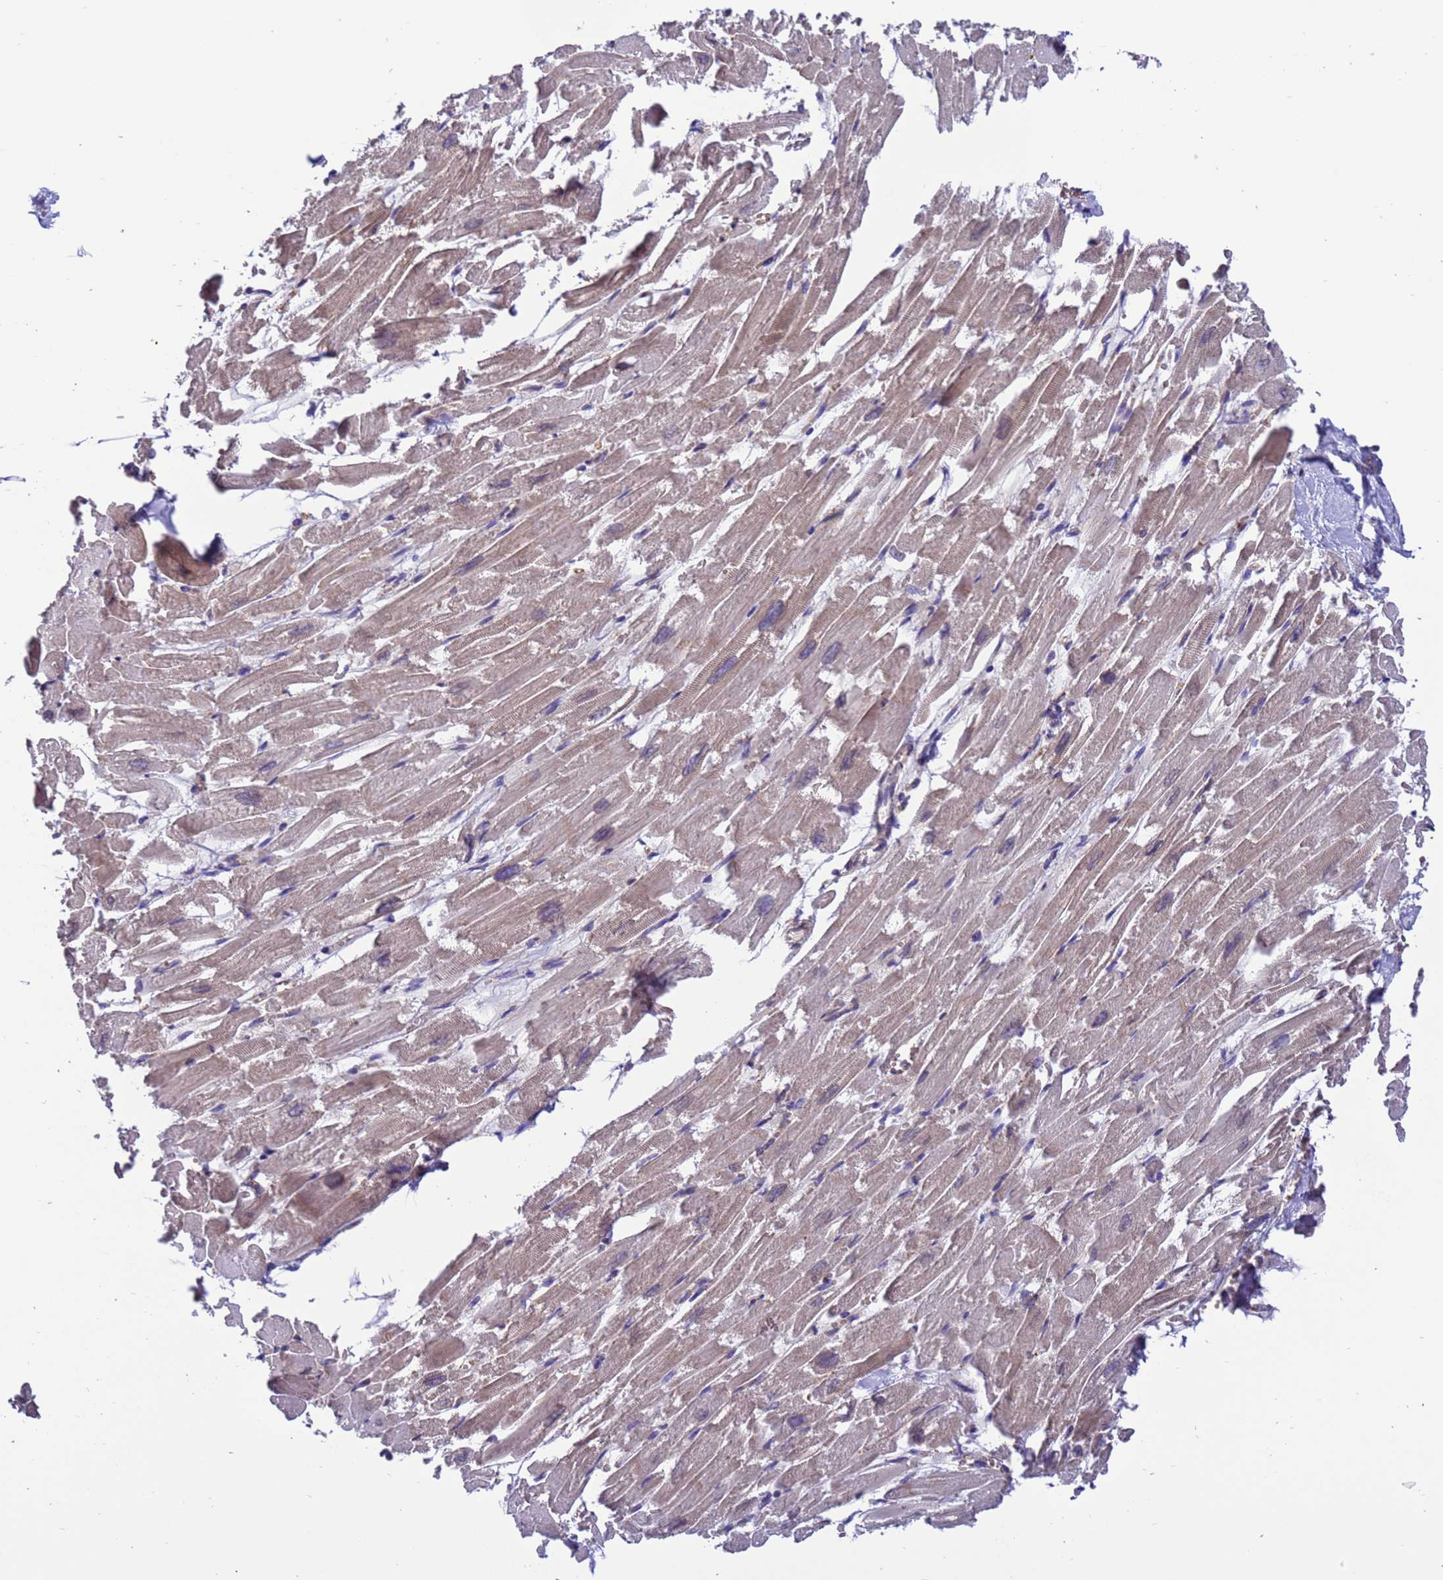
{"staining": {"intensity": "weak", "quantity": "25%-75%", "location": "cytoplasmic/membranous"}, "tissue": "heart muscle", "cell_type": "Cardiomyocytes", "image_type": "normal", "snomed": [{"axis": "morphology", "description": "Normal tissue, NOS"}, {"axis": "topography", "description": "Heart"}], "caption": "Immunohistochemical staining of benign heart muscle displays low levels of weak cytoplasmic/membranous expression in about 25%-75% of cardiomyocytes.", "gene": "ARHGAP12", "patient": {"sex": "male", "age": 54}}